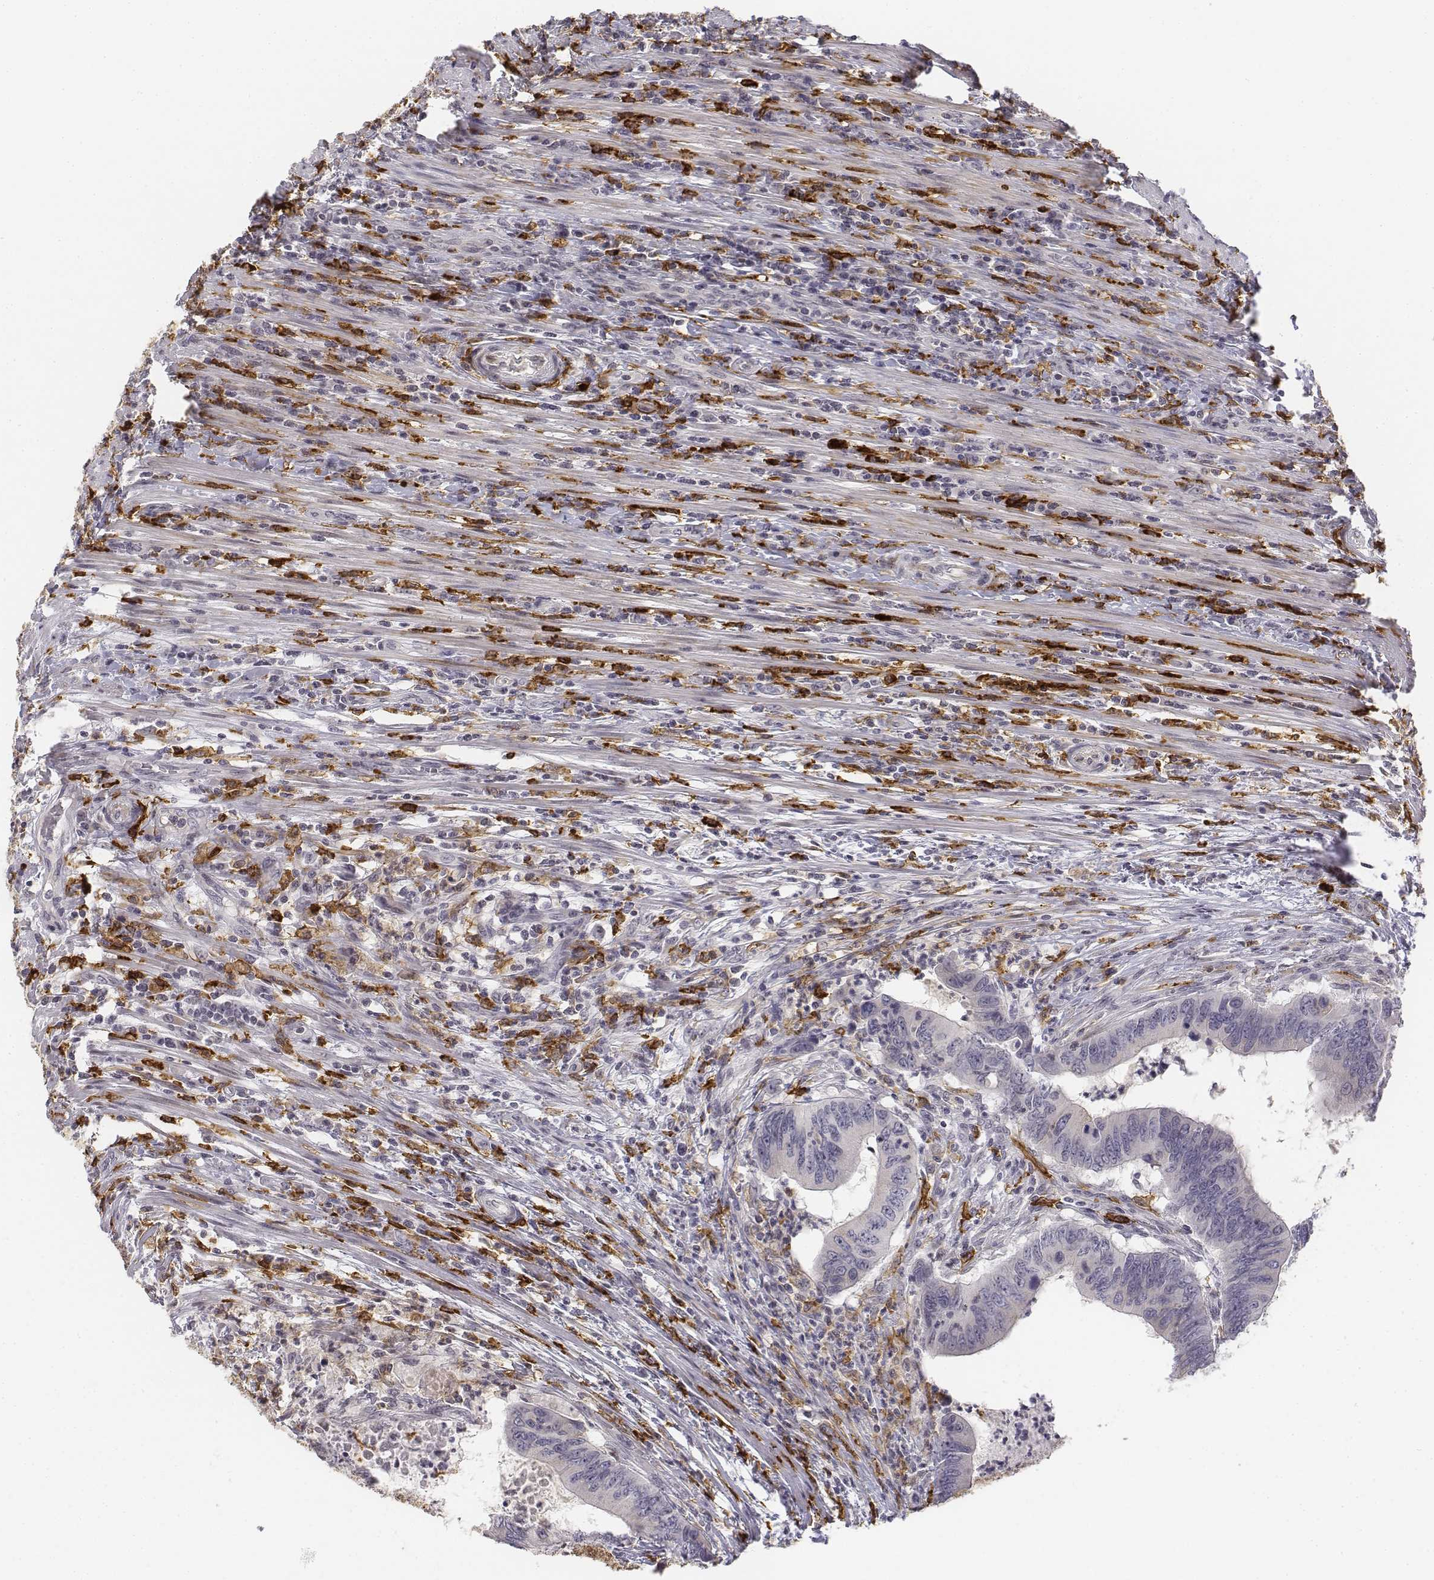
{"staining": {"intensity": "negative", "quantity": "none", "location": "none"}, "tissue": "colorectal cancer", "cell_type": "Tumor cells", "image_type": "cancer", "snomed": [{"axis": "morphology", "description": "Adenocarcinoma, NOS"}, {"axis": "topography", "description": "Colon"}], "caption": "Immunohistochemistry (IHC) of colorectal cancer (adenocarcinoma) shows no staining in tumor cells.", "gene": "CD14", "patient": {"sex": "male", "age": 53}}